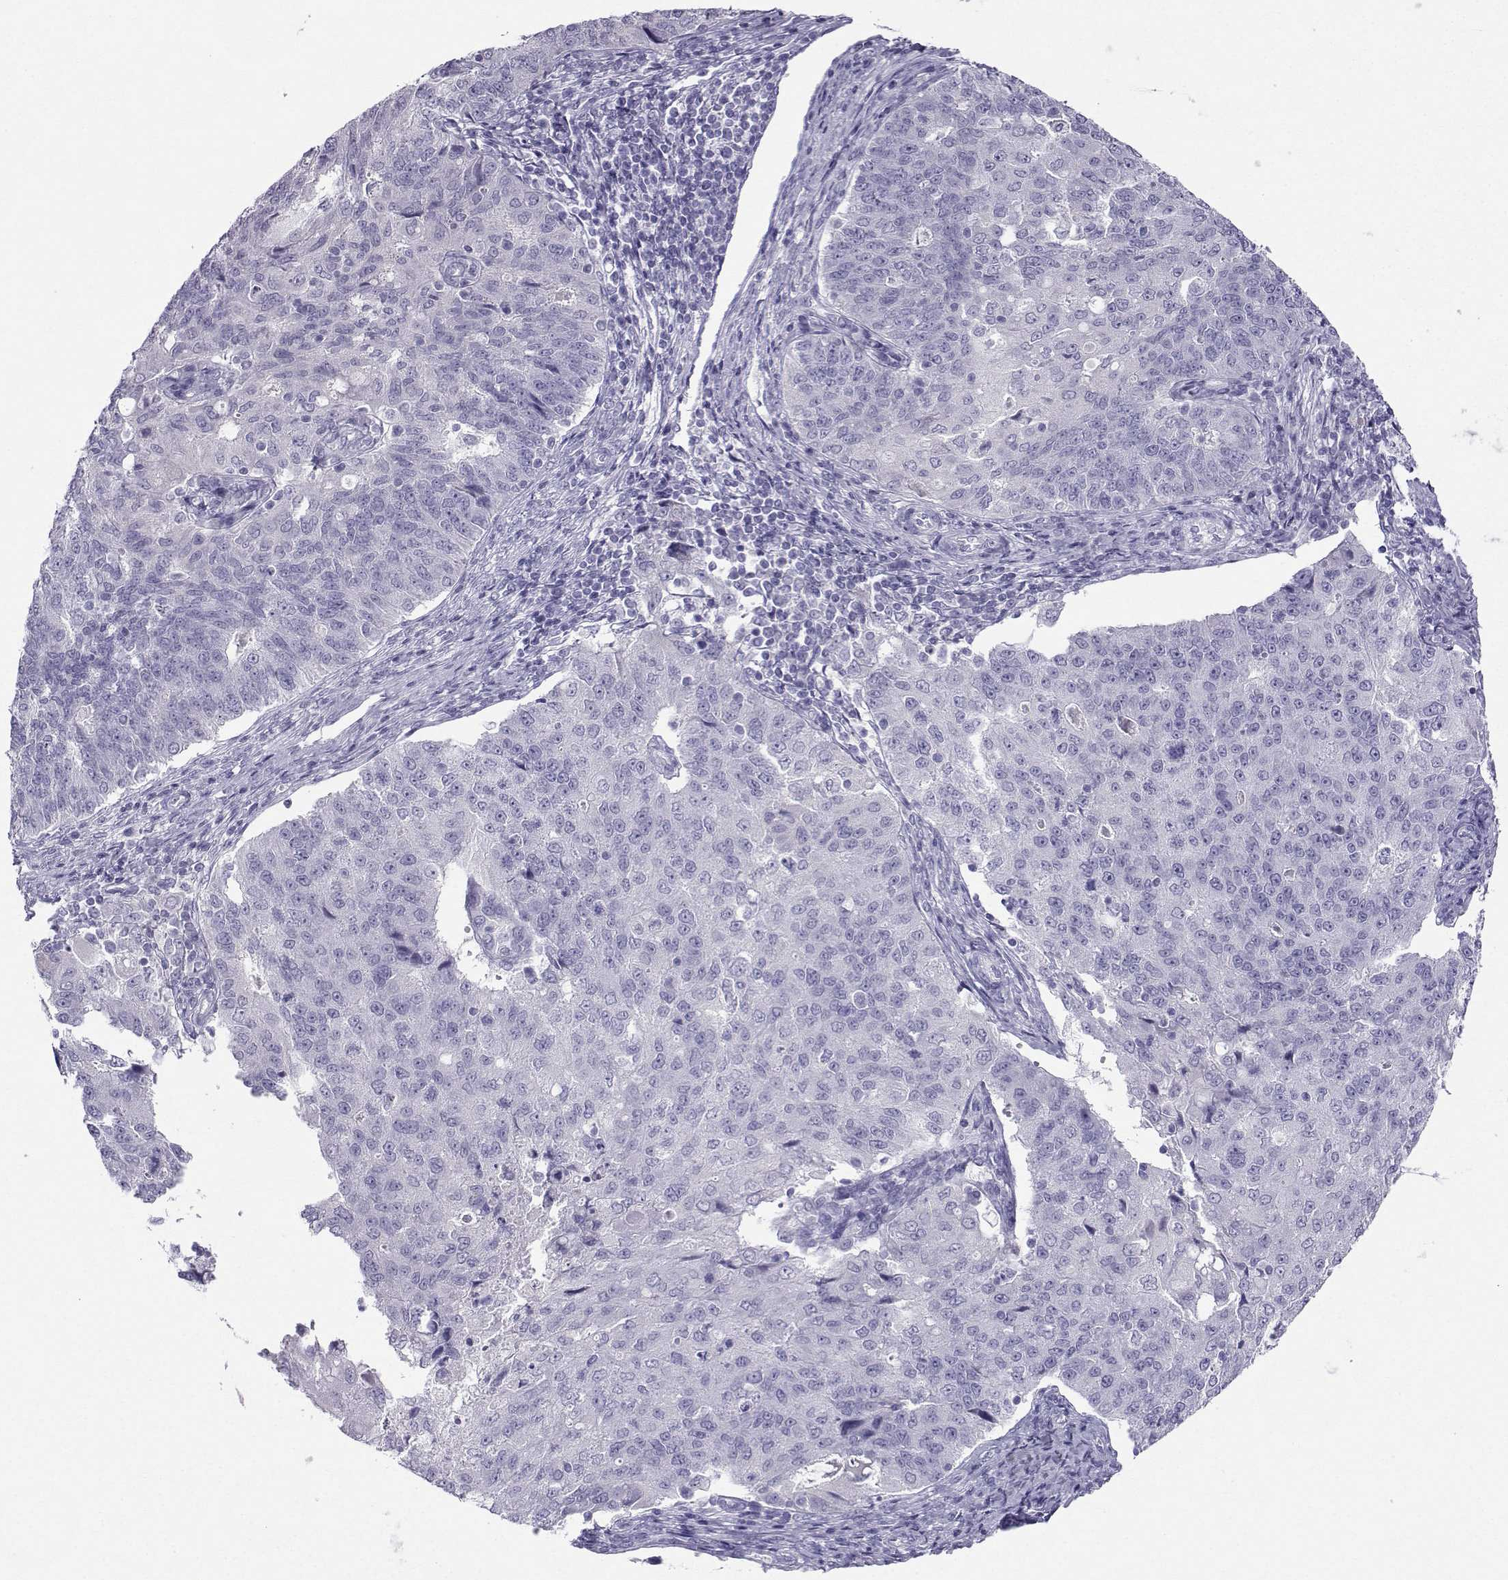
{"staining": {"intensity": "negative", "quantity": "none", "location": "none"}, "tissue": "endometrial cancer", "cell_type": "Tumor cells", "image_type": "cancer", "snomed": [{"axis": "morphology", "description": "Adenocarcinoma, NOS"}, {"axis": "topography", "description": "Endometrium"}], "caption": "The image displays no significant staining in tumor cells of endometrial adenocarcinoma.", "gene": "CRYBB1", "patient": {"sex": "female", "age": 43}}